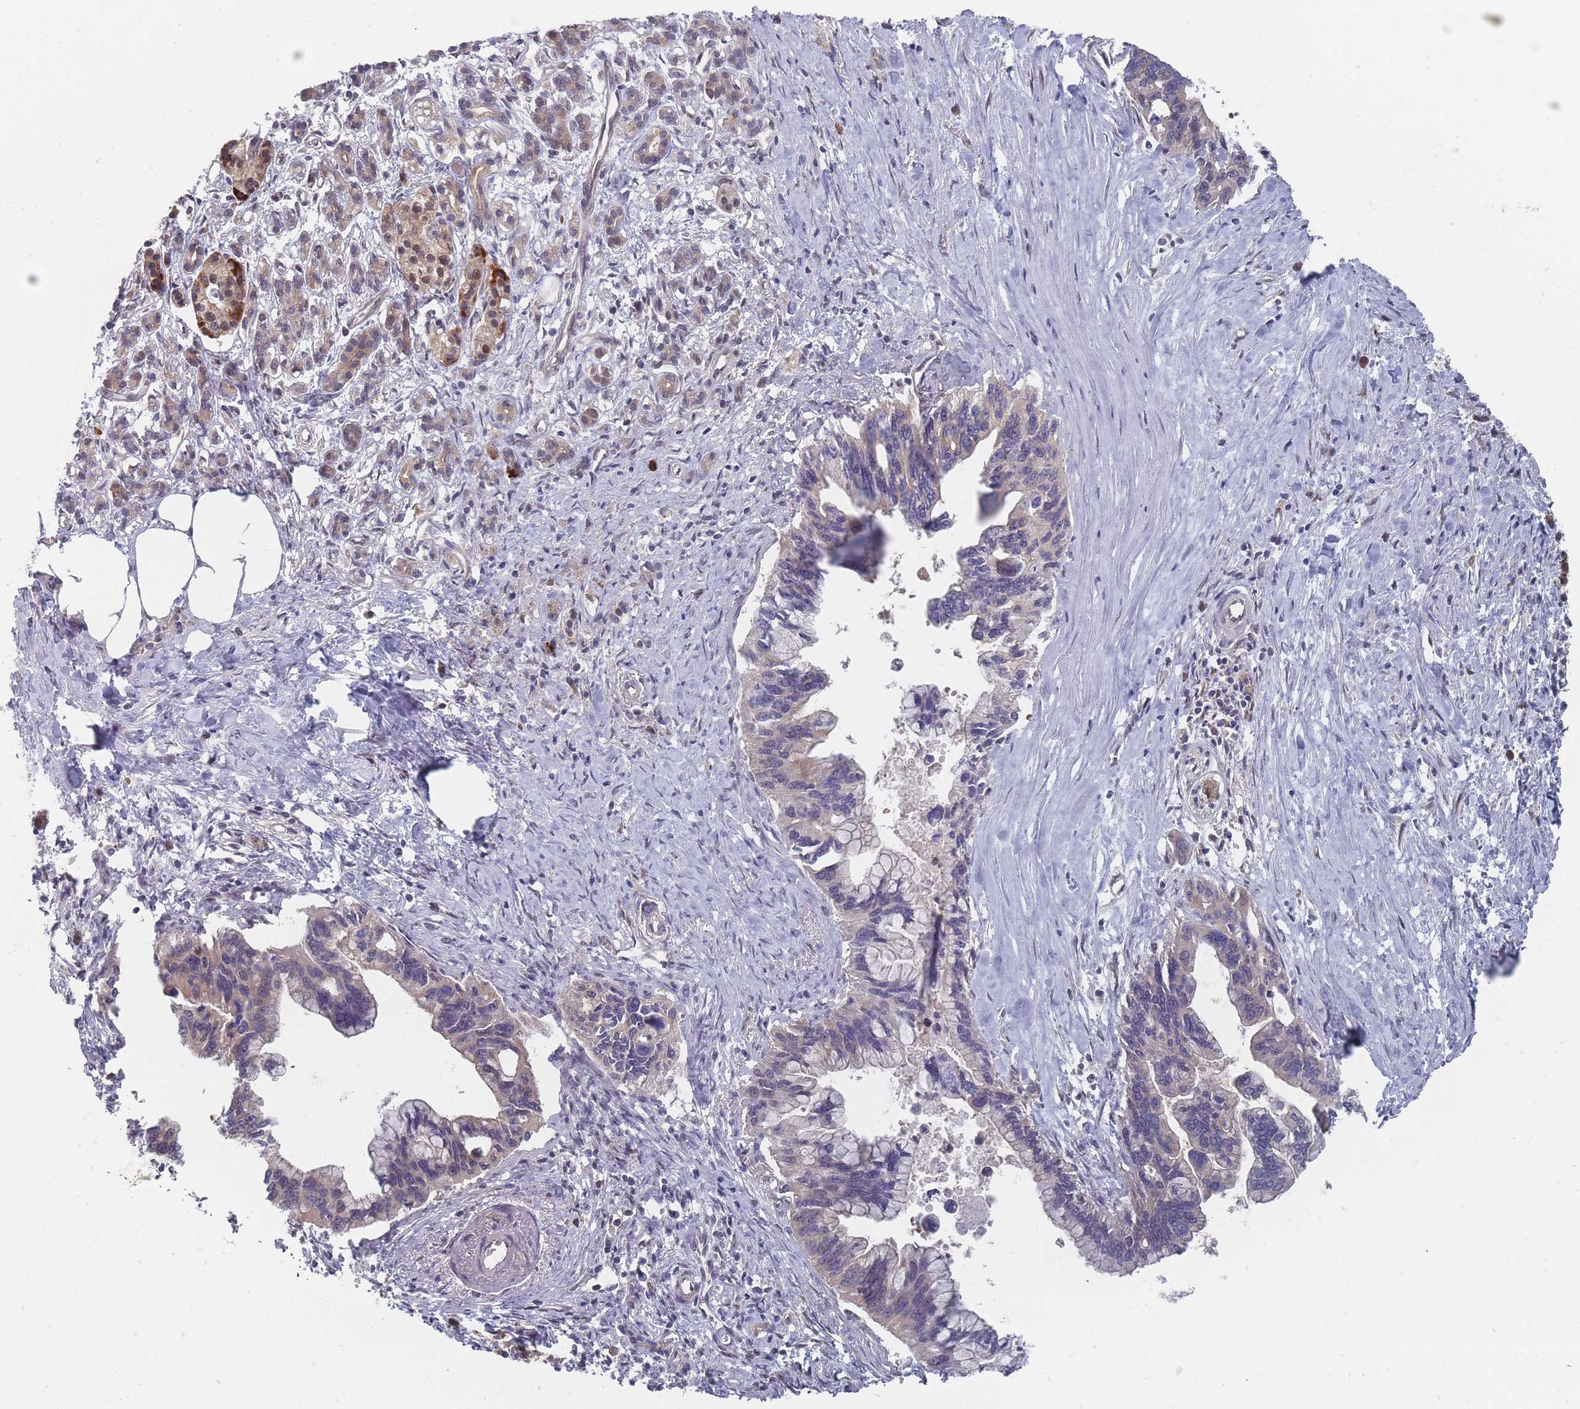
{"staining": {"intensity": "negative", "quantity": "none", "location": "none"}, "tissue": "pancreatic cancer", "cell_type": "Tumor cells", "image_type": "cancer", "snomed": [{"axis": "morphology", "description": "Adenocarcinoma, NOS"}, {"axis": "topography", "description": "Pancreas"}], "caption": "Tumor cells are negative for brown protein staining in adenocarcinoma (pancreatic). (Immunohistochemistry, brightfield microscopy, high magnification).", "gene": "NKD1", "patient": {"sex": "female", "age": 83}}